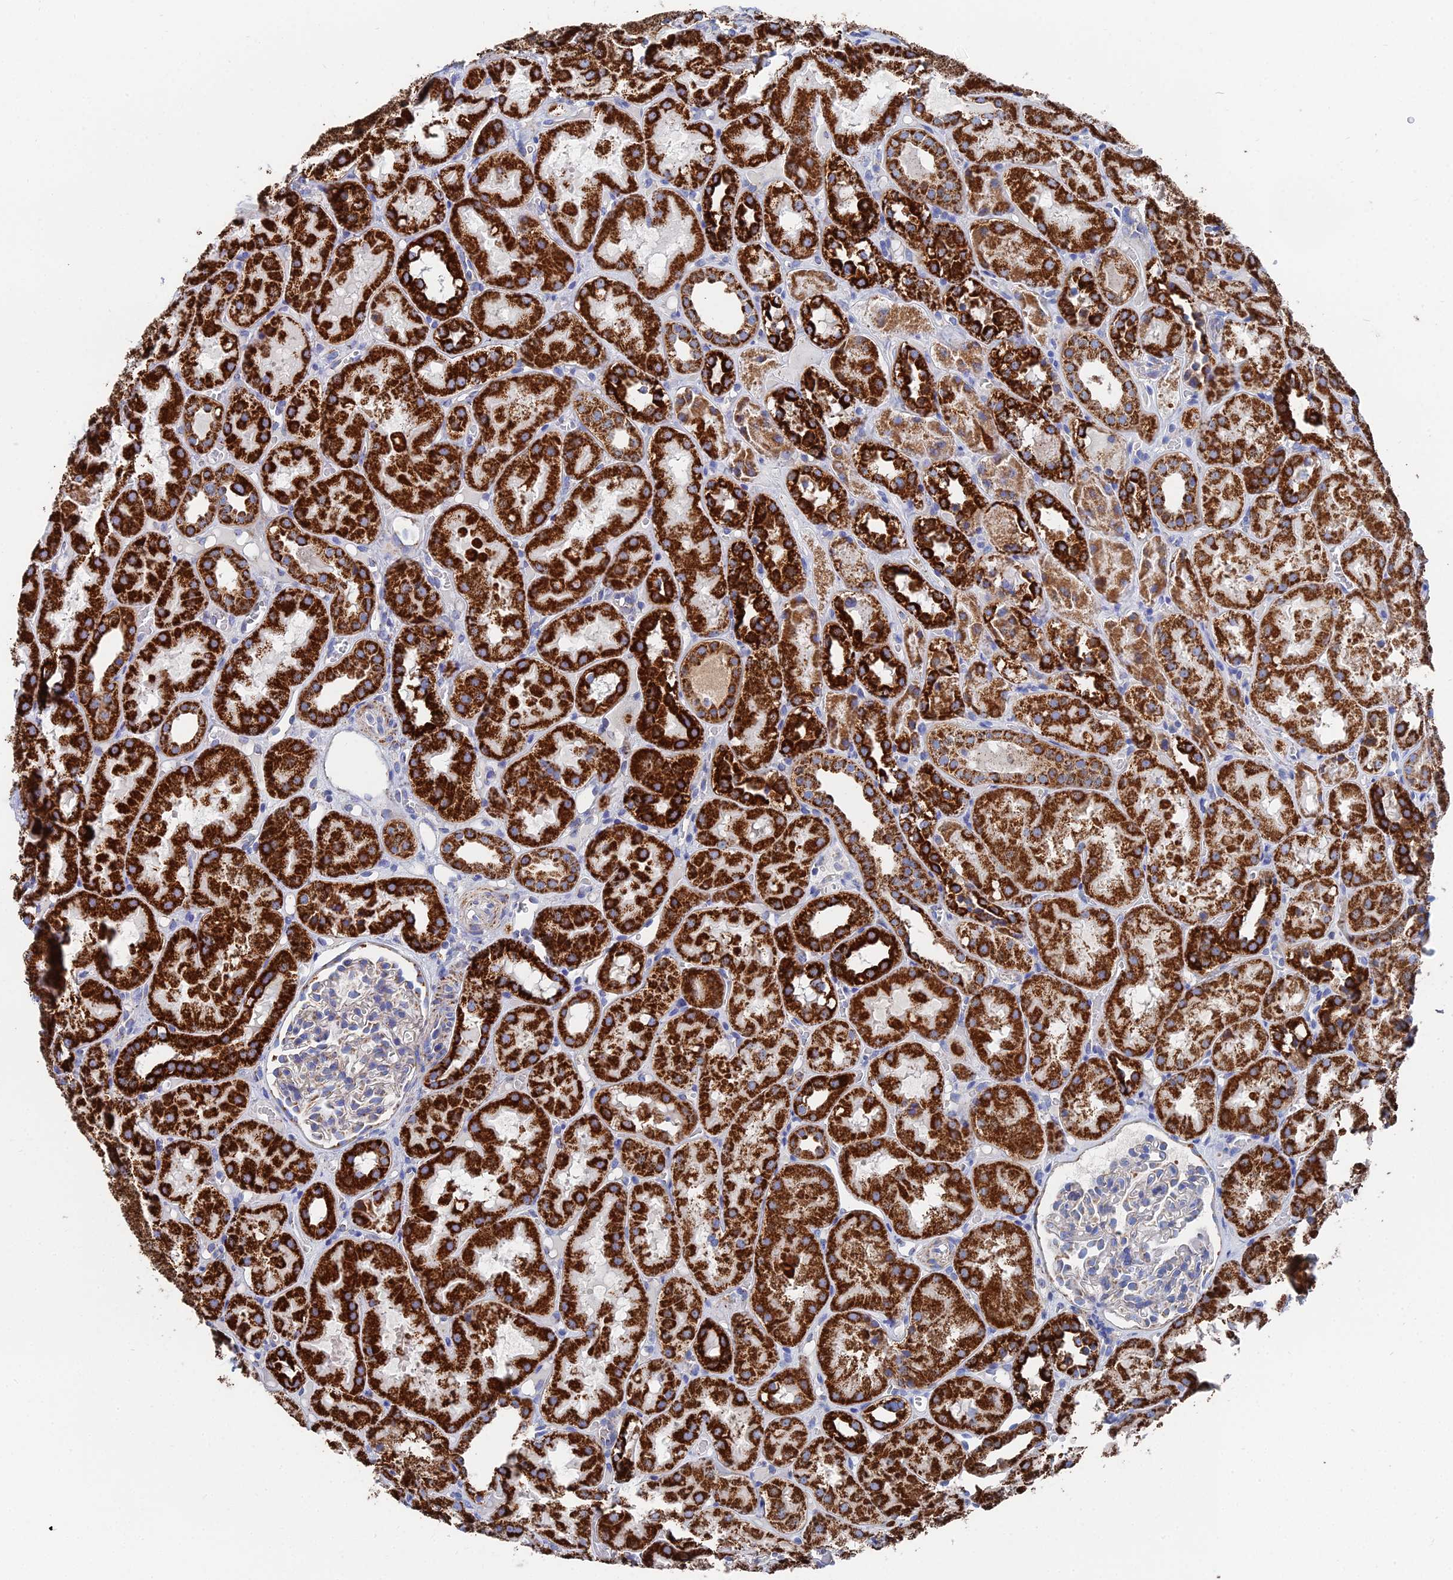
{"staining": {"intensity": "moderate", "quantity": "<25%", "location": "cytoplasmic/membranous"}, "tissue": "kidney", "cell_type": "Cells in glomeruli", "image_type": "normal", "snomed": [{"axis": "morphology", "description": "Normal tissue, NOS"}, {"axis": "topography", "description": "Kidney"}], "caption": "Unremarkable kidney reveals moderate cytoplasmic/membranous positivity in approximately <25% of cells in glomeruli, visualized by immunohistochemistry.", "gene": "IFT80", "patient": {"sex": "male", "age": 16}}